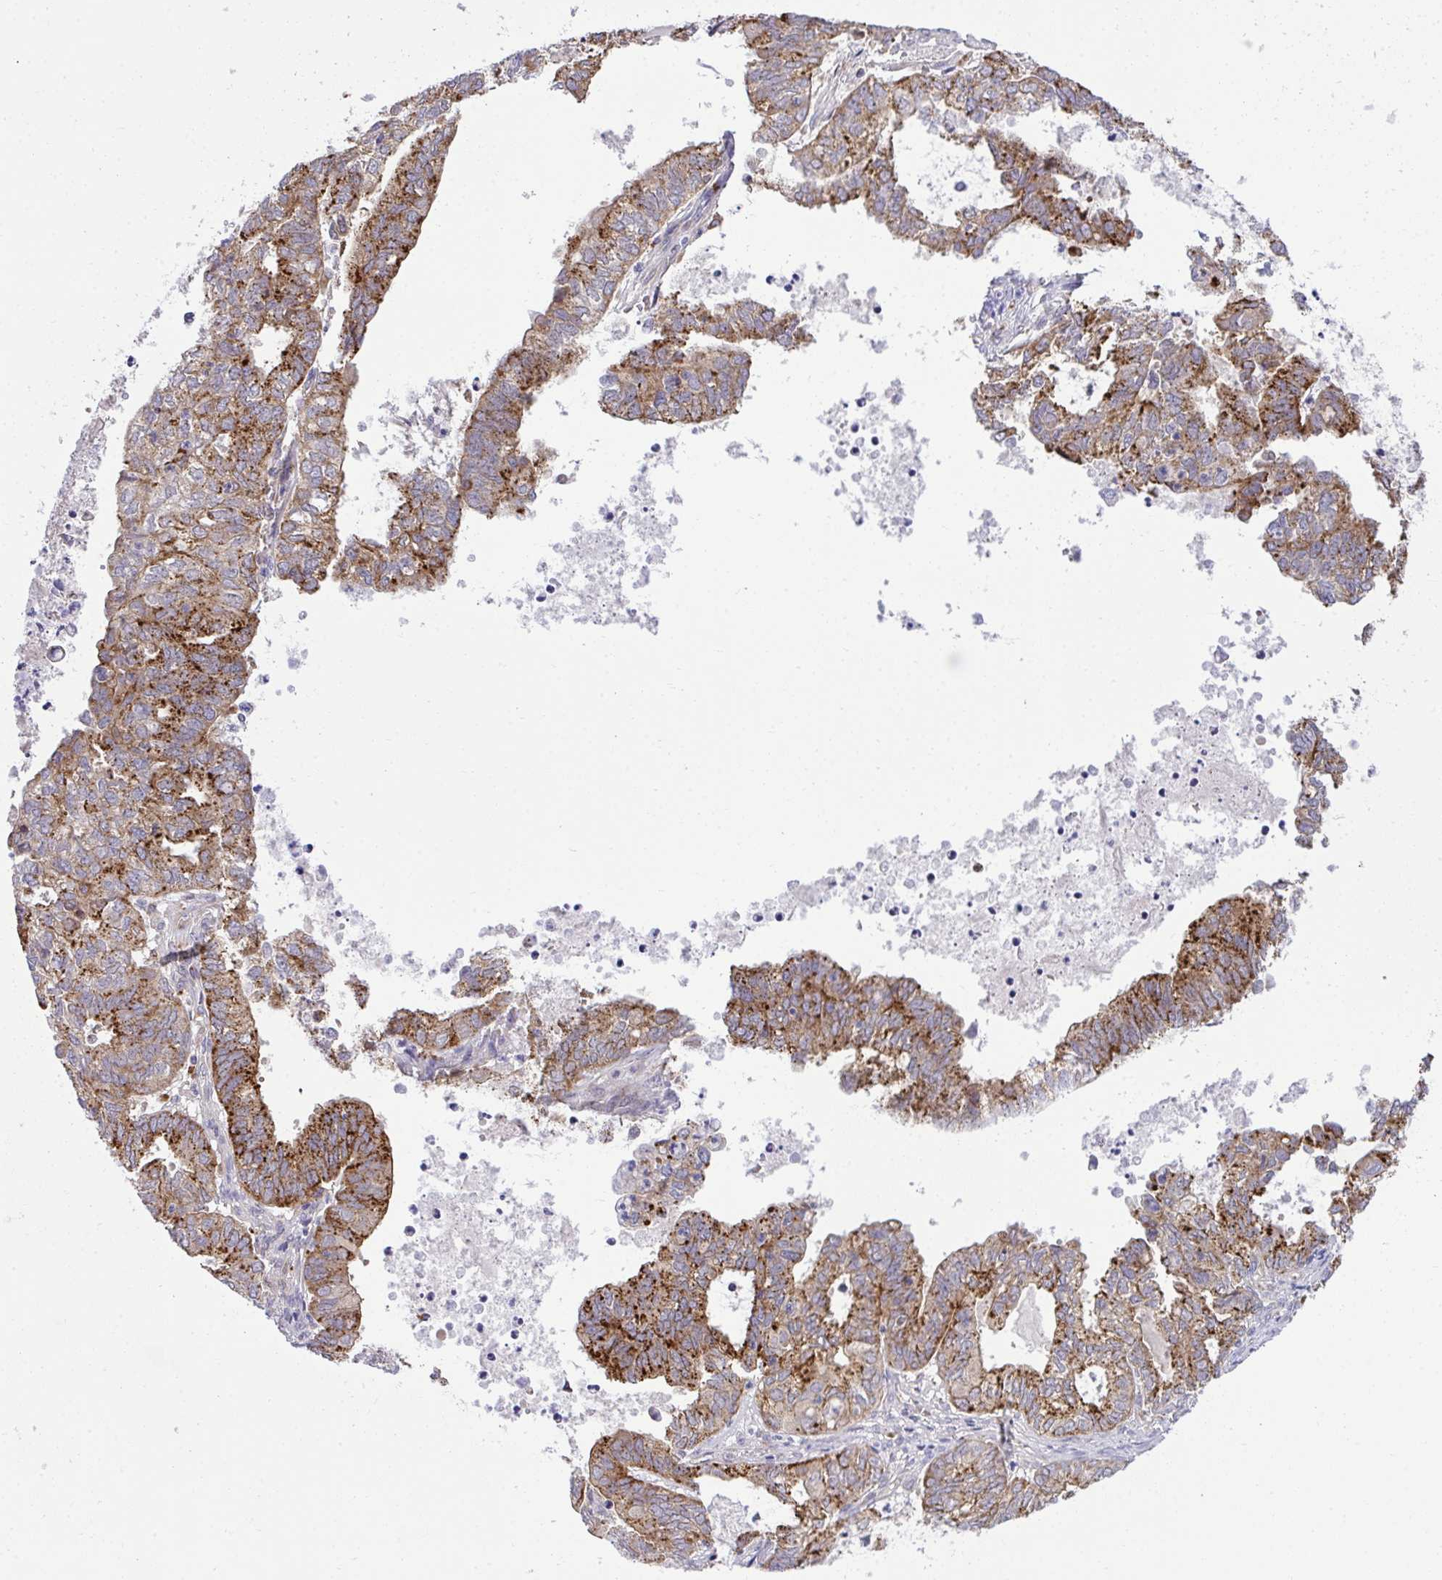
{"staining": {"intensity": "moderate", "quantity": ">75%", "location": "cytoplasmic/membranous"}, "tissue": "ovarian cancer", "cell_type": "Tumor cells", "image_type": "cancer", "snomed": [{"axis": "morphology", "description": "Carcinoma, endometroid"}, {"axis": "topography", "description": "Ovary"}], "caption": "Ovarian endometroid carcinoma stained with a brown dye displays moderate cytoplasmic/membranous positive expression in about >75% of tumor cells.", "gene": "XAF1", "patient": {"sex": "female", "age": 64}}